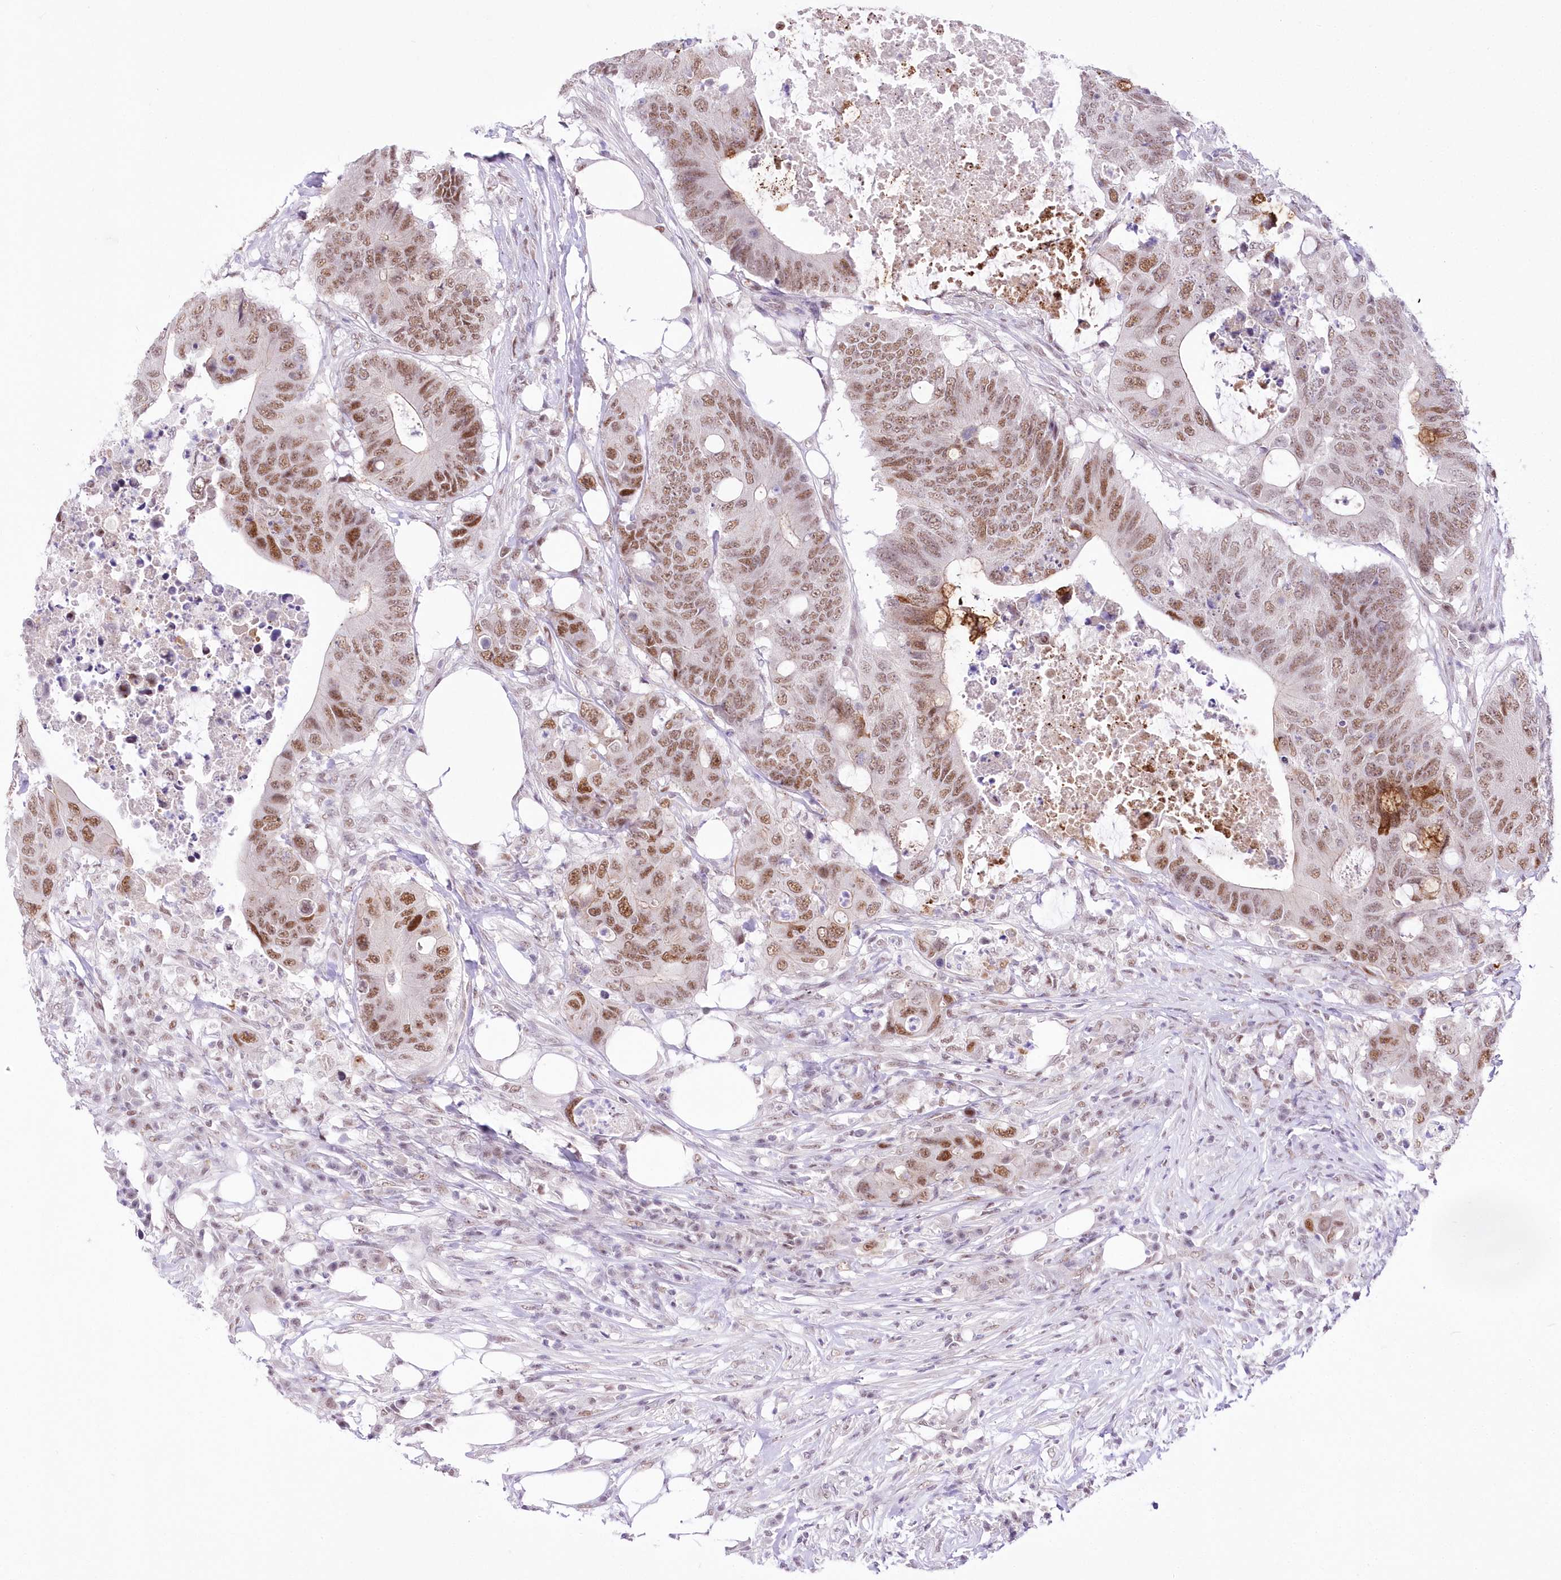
{"staining": {"intensity": "moderate", "quantity": ">75%", "location": "nuclear"}, "tissue": "colorectal cancer", "cell_type": "Tumor cells", "image_type": "cancer", "snomed": [{"axis": "morphology", "description": "Adenocarcinoma, NOS"}, {"axis": "topography", "description": "Colon"}], "caption": "A medium amount of moderate nuclear expression is present in approximately >75% of tumor cells in colorectal cancer tissue.", "gene": "NSUN2", "patient": {"sex": "male", "age": 71}}